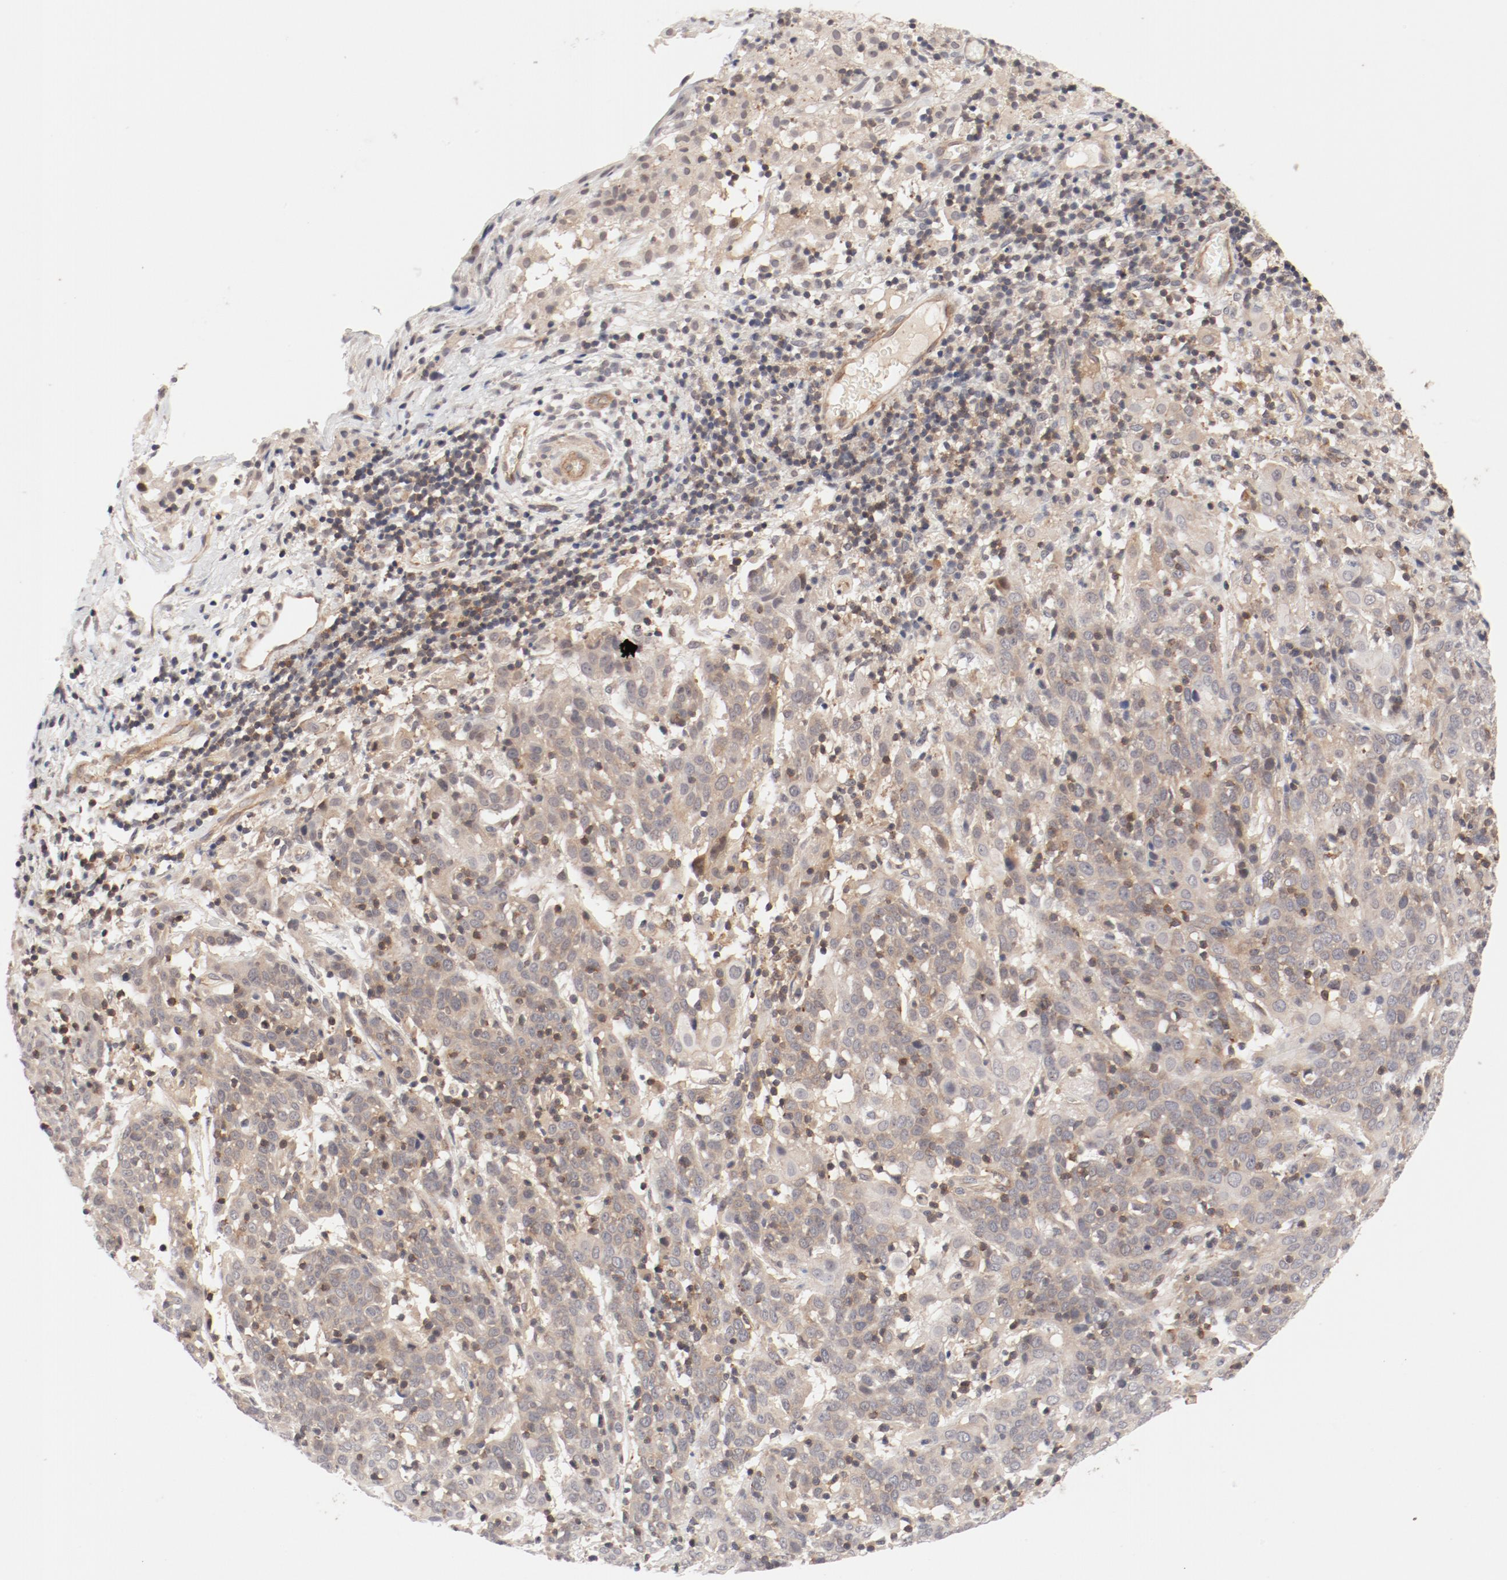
{"staining": {"intensity": "weak", "quantity": "<25%", "location": "cytoplasmic/membranous"}, "tissue": "cervical cancer", "cell_type": "Tumor cells", "image_type": "cancer", "snomed": [{"axis": "morphology", "description": "Normal tissue, NOS"}, {"axis": "morphology", "description": "Squamous cell carcinoma, NOS"}, {"axis": "topography", "description": "Cervix"}], "caption": "The photomicrograph displays no staining of tumor cells in cervical cancer (squamous cell carcinoma).", "gene": "ZNF267", "patient": {"sex": "female", "age": 67}}